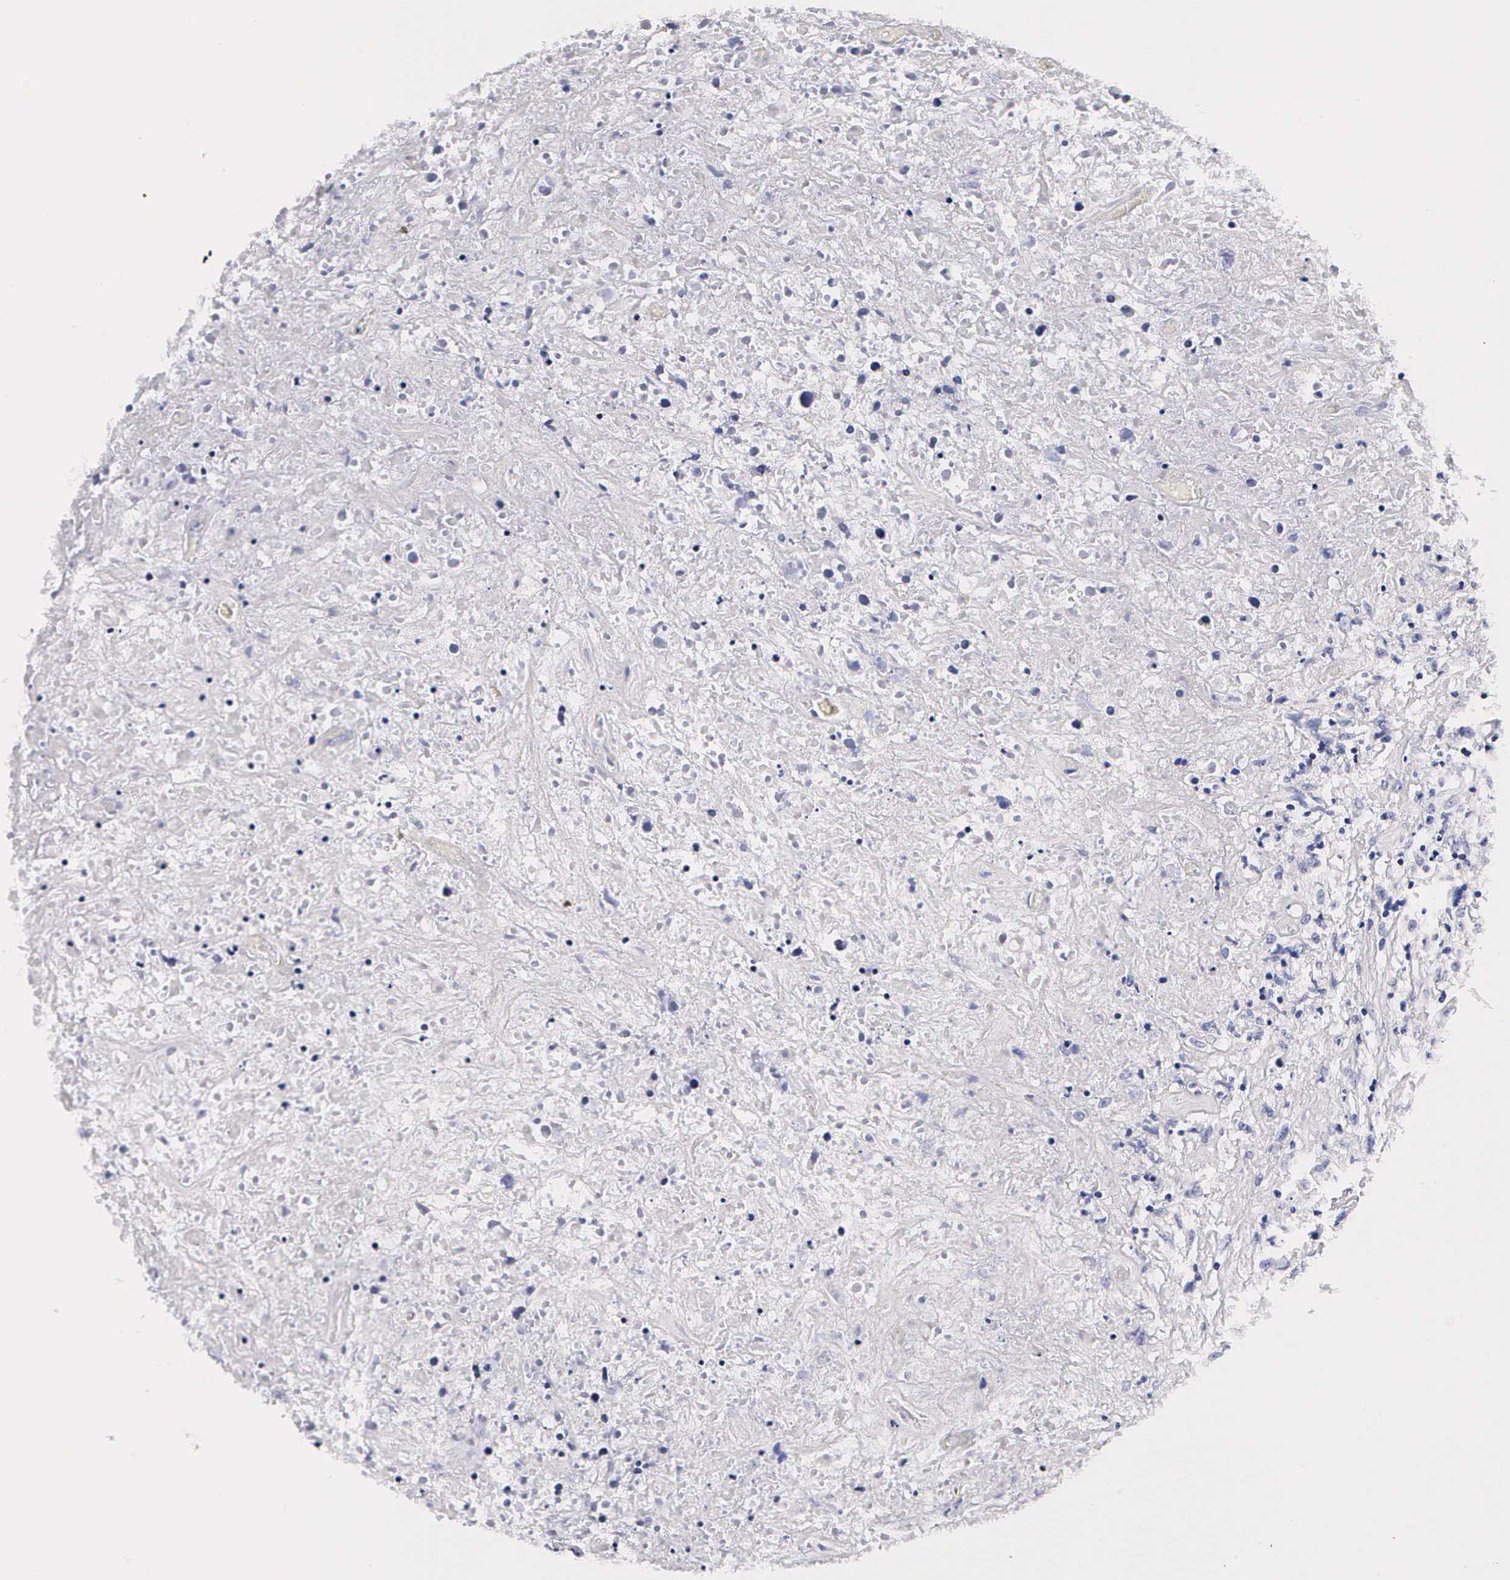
{"staining": {"intensity": "negative", "quantity": "none", "location": "none"}, "tissue": "lymphoma", "cell_type": "Tumor cells", "image_type": "cancer", "snomed": [{"axis": "morphology", "description": "Hodgkin's disease, NOS"}, {"axis": "topography", "description": "Lymph node"}], "caption": "This is a histopathology image of IHC staining of lymphoma, which shows no expression in tumor cells. (DAB immunohistochemistry, high magnification).", "gene": "RNASE6", "patient": {"sex": "male", "age": 46}}